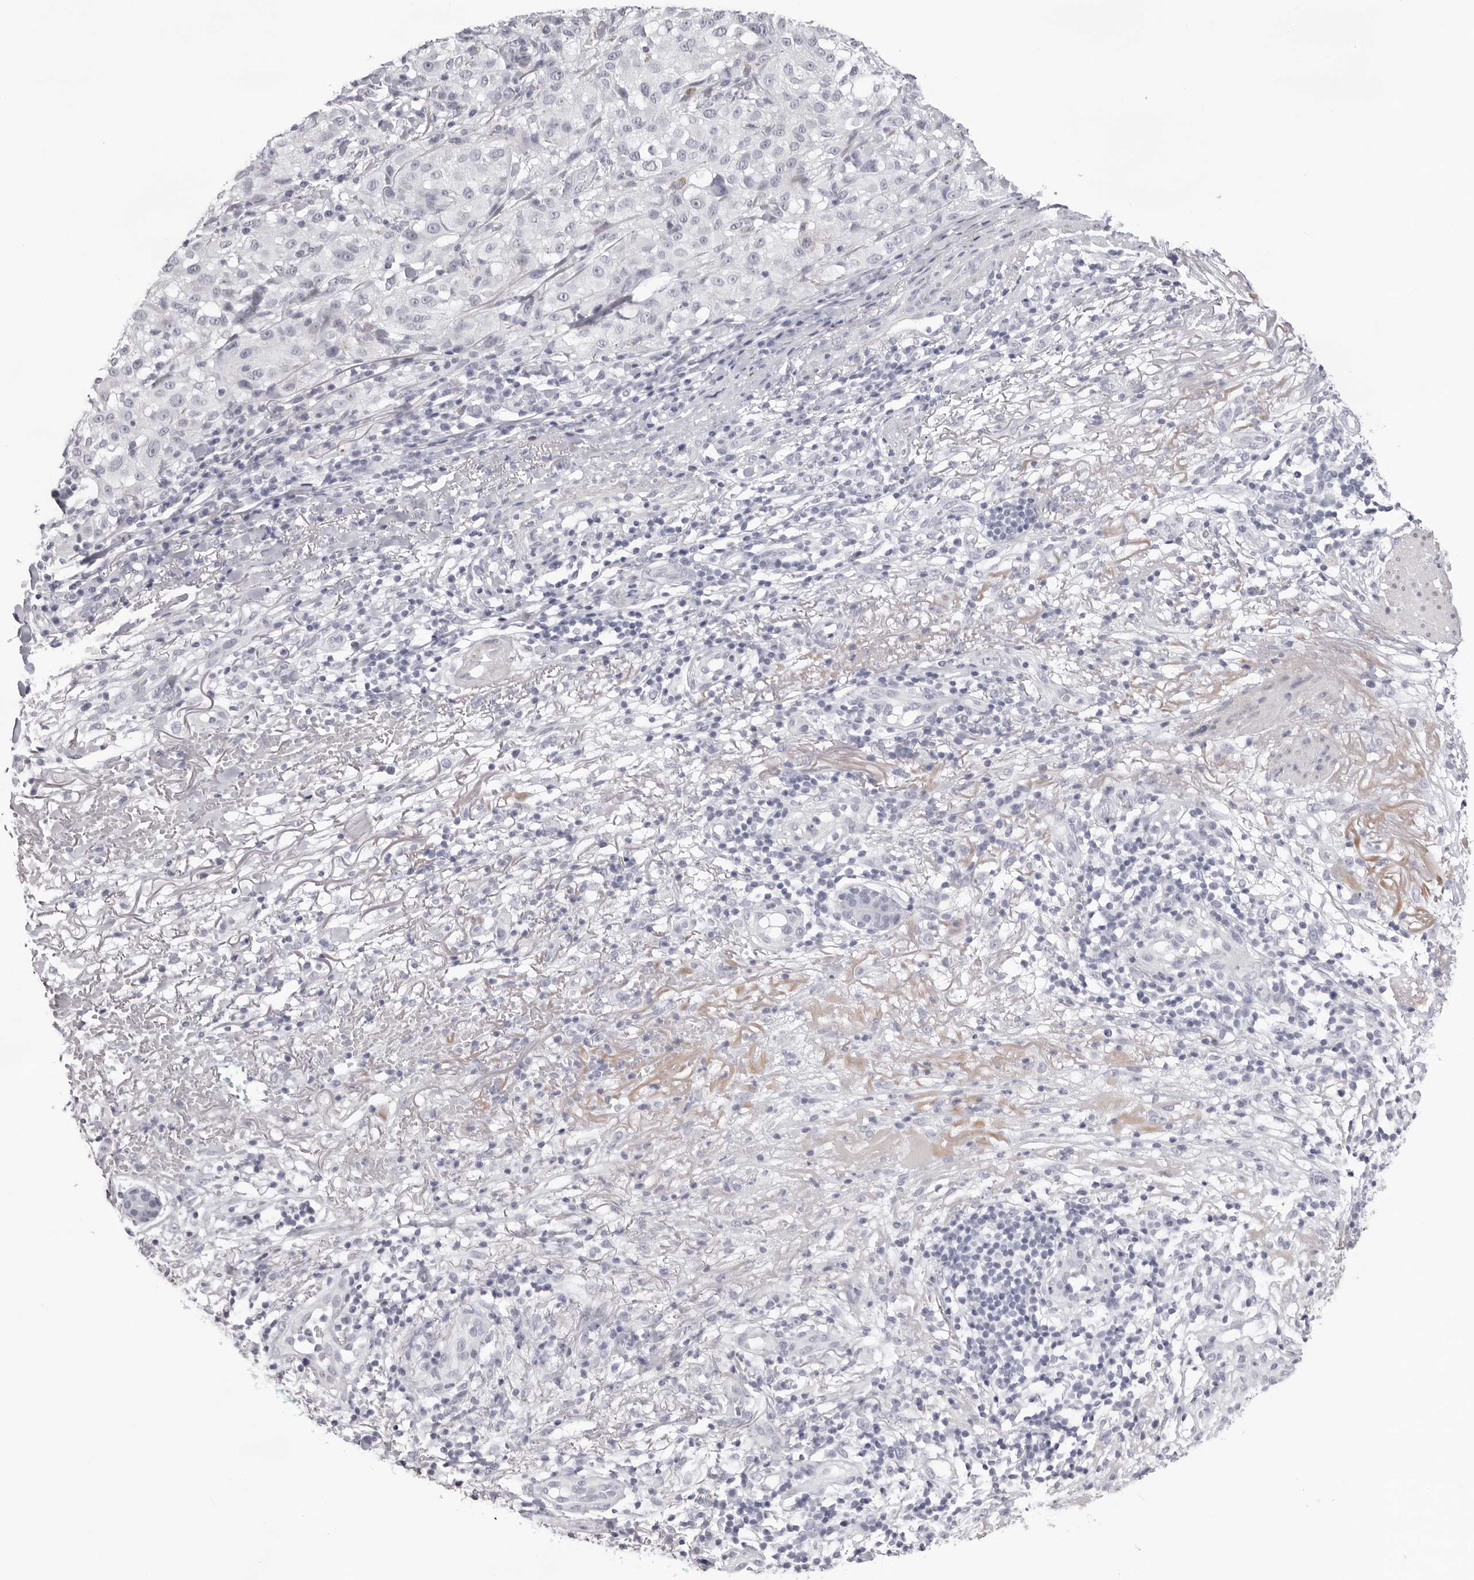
{"staining": {"intensity": "negative", "quantity": "none", "location": "none"}, "tissue": "melanoma", "cell_type": "Tumor cells", "image_type": "cancer", "snomed": [{"axis": "morphology", "description": "Necrosis, NOS"}, {"axis": "morphology", "description": "Malignant melanoma, NOS"}, {"axis": "topography", "description": "Skin"}], "caption": "Tumor cells show no significant positivity in melanoma. The staining was performed using DAB (3,3'-diaminobenzidine) to visualize the protein expression in brown, while the nuclei were stained in blue with hematoxylin (Magnification: 20x).", "gene": "INSL3", "patient": {"sex": "female", "age": 87}}